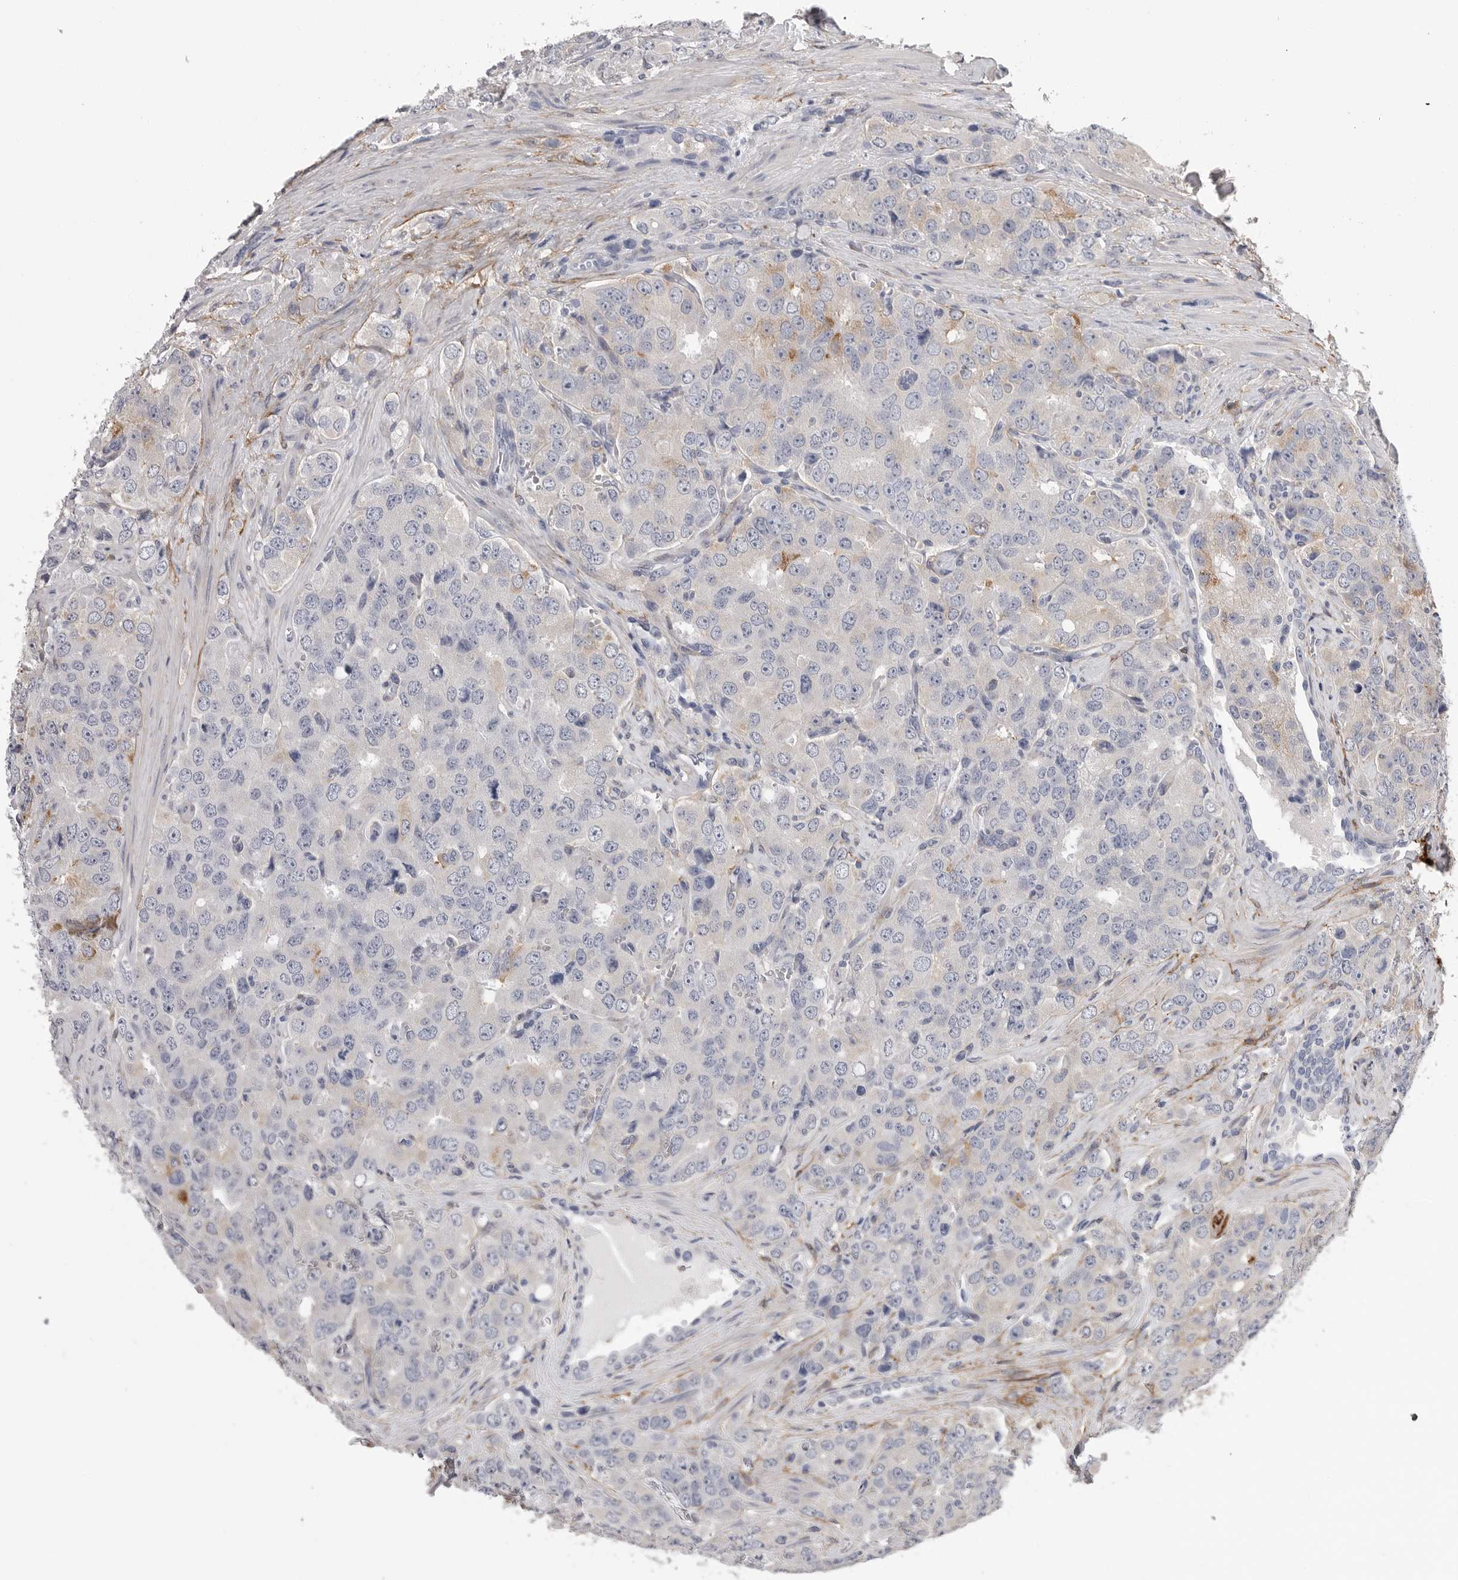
{"staining": {"intensity": "negative", "quantity": "none", "location": "none"}, "tissue": "prostate cancer", "cell_type": "Tumor cells", "image_type": "cancer", "snomed": [{"axis": "morphology", "description": "Adenocarcinoma, High grade"}, {"axis": "topography", "description": "Prostate"}], "caption": "Immunohistochemical staining of prostate cancer (adenocarcinoma (high-grade)) exhibits no significant expression in tumor cells. The staining is performed using DAB (3,3'-diaminobenzidine) brown chromogen with nuclei counter-stained in using hematoxylin.", "gene": "AKAP12", "patient": {"sex": "male", "age": 58}}